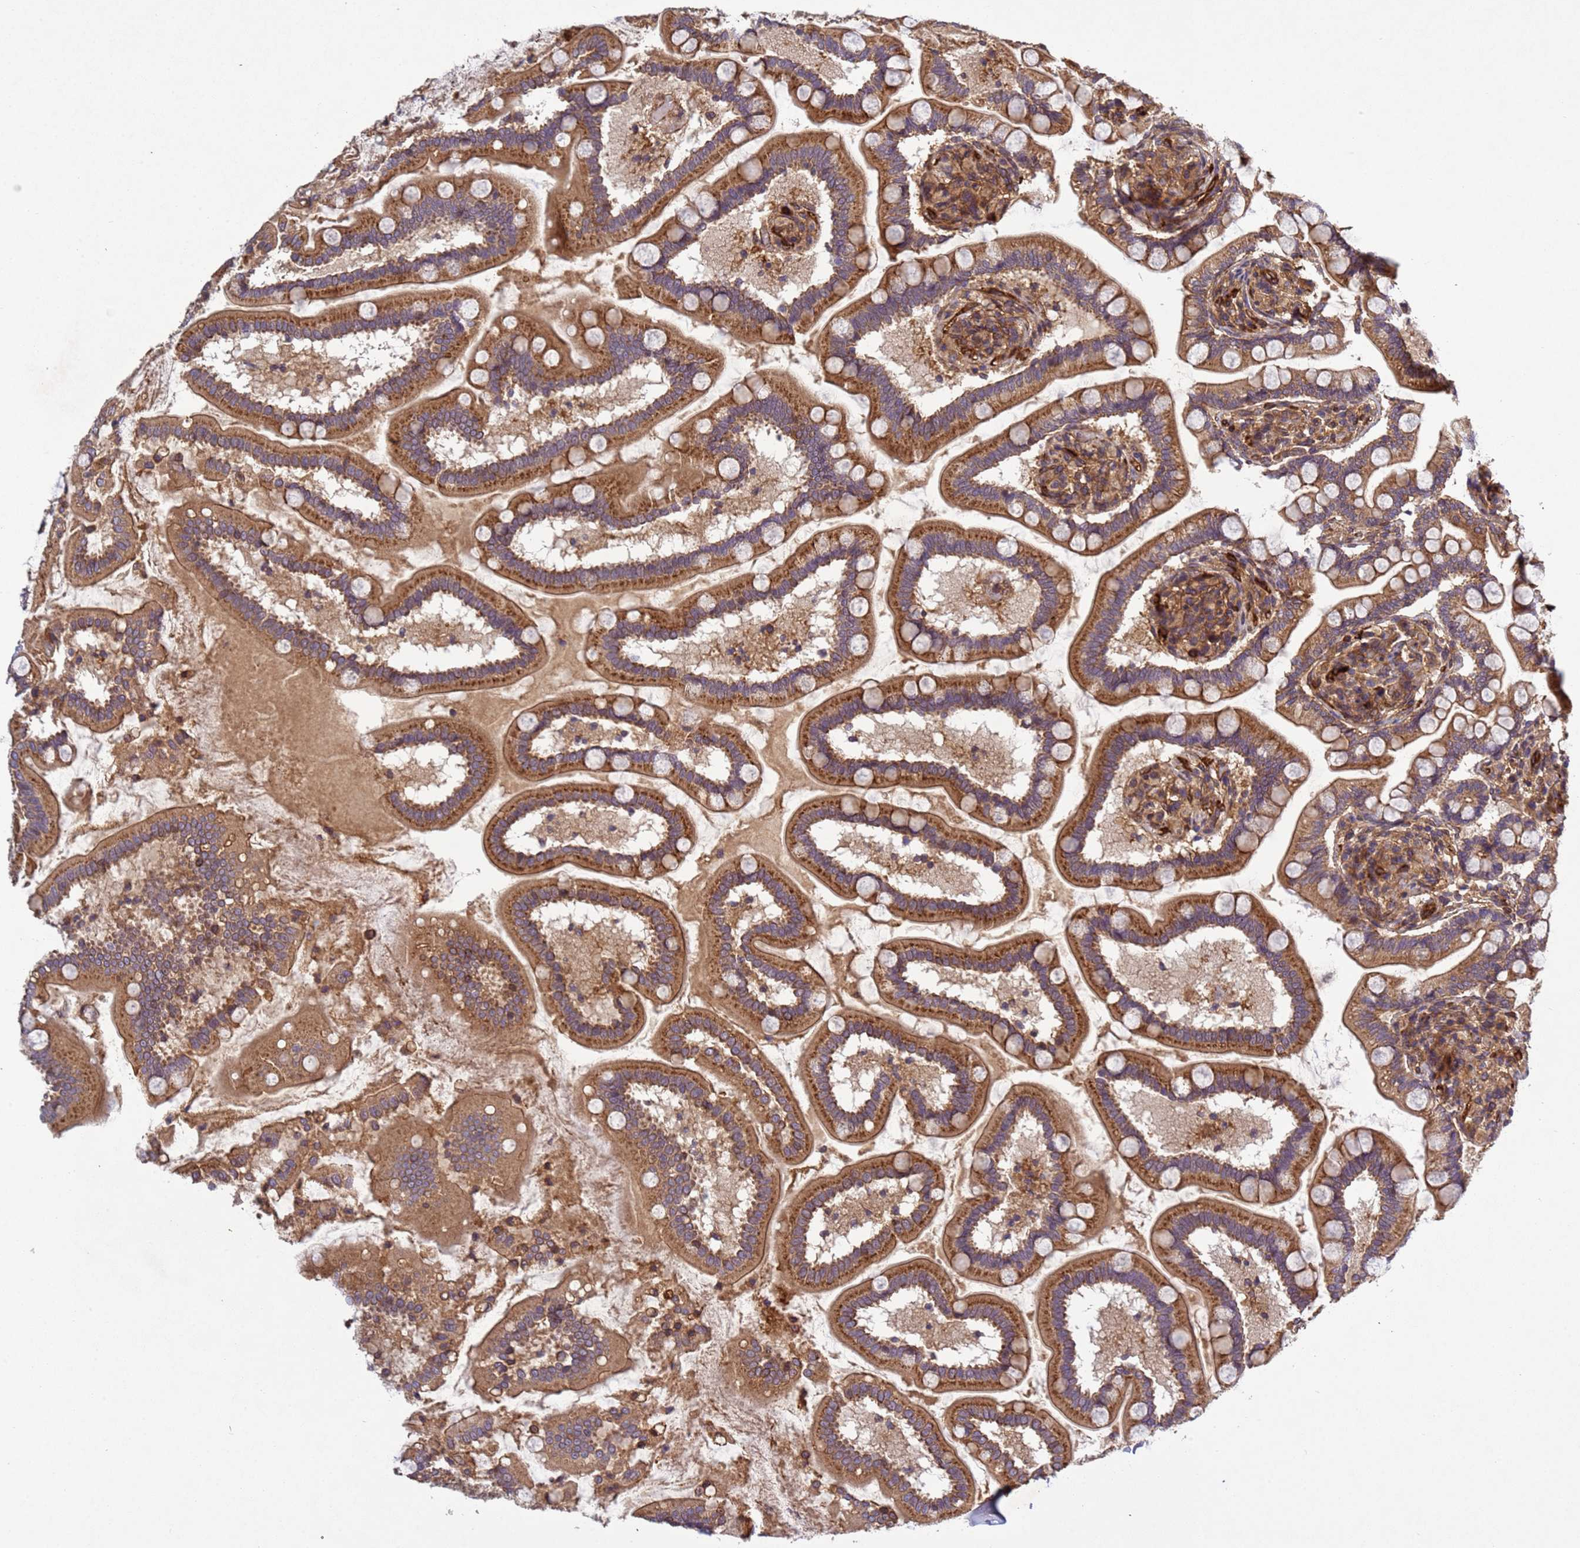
{"staining": {"intensity": "strong", "quantity": ">75%", "location": "cytoplasmic/membranous"}, "tissue": "small intestine", "cell_type": "Glandular cells", "image_type": "normal", "snomed": [{"axis": "morphology", "description": "Normal tissue, NOS"}, {"axis": "topography", "description": "Small intestine"}], "caption": "The micrograph reveals a brown stain indicating the presence of a protein in the cytoplasmic/membranous of glandular cells in small intestine. (DAB (3,3'-diaminobenzidine) IHC with brightfield microscopy, high magnification).", "gene": "C8orf34", "patient": {"sex": "female", "age": 64}}